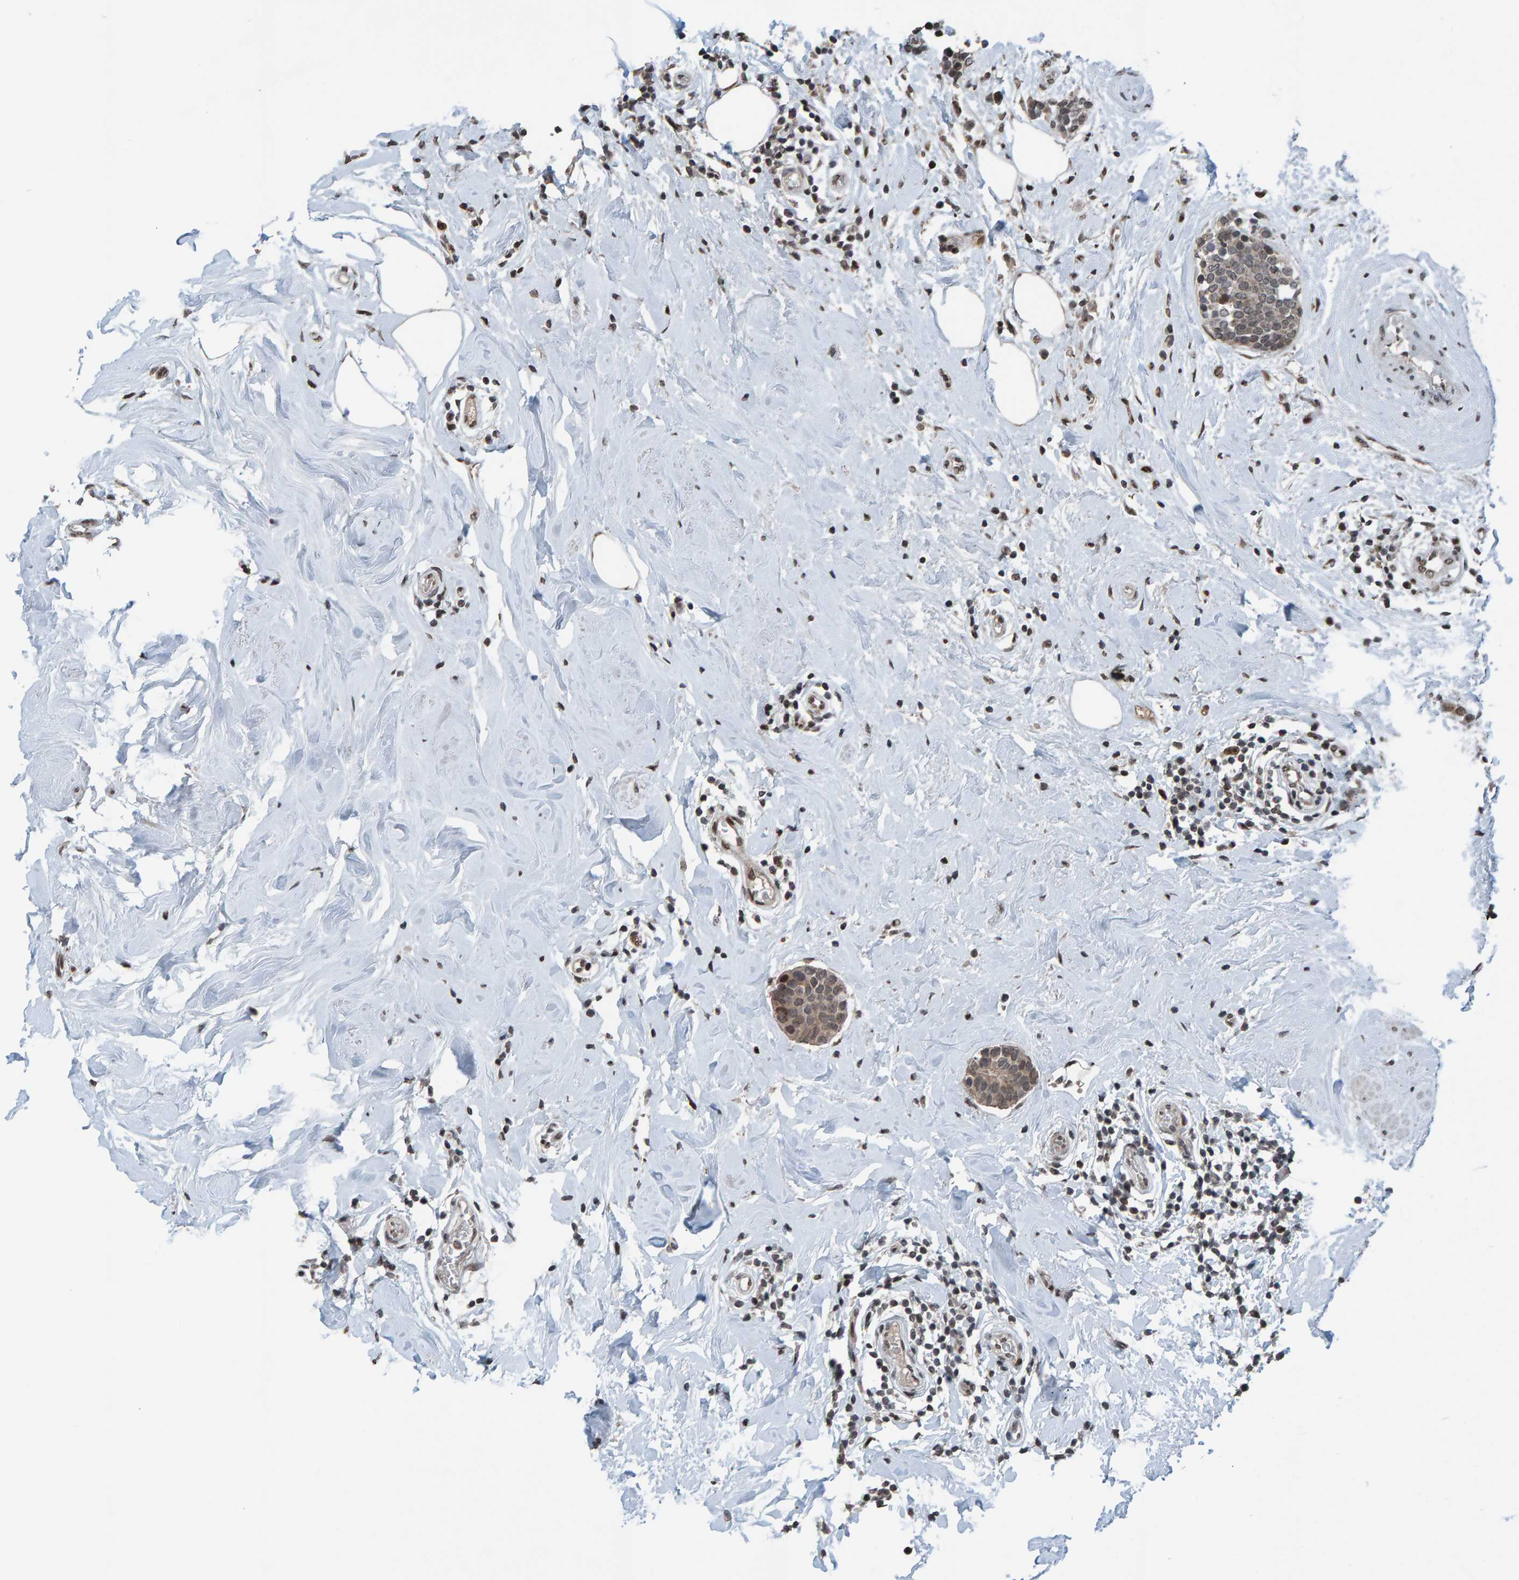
{"staining": {"intensity": "weak", "quantity": ">75%", "location": "cytoplasmic/membranous,nuclear"}, "tissue": "breast cancer", "cell_type": "Tumor cells", "image_type": "cancer", "snomed": [{"axis": "morphology", "description": "Duct carcinoma"}, {"axis": "topography", "description": "Breast"}], "caption": "Immunohistochemical staining of breast invasive ductal carcinoma reveals low levels of weak cytoplasmic/membranous and nuclear positivity in about >75% of tumor cells. (DAB (3,3'-diaminobenzidine) IHC with brightfield microscopy, high magnification).", "gene": "ZNF366", "patient": {"sex": "female", "age": 55}}